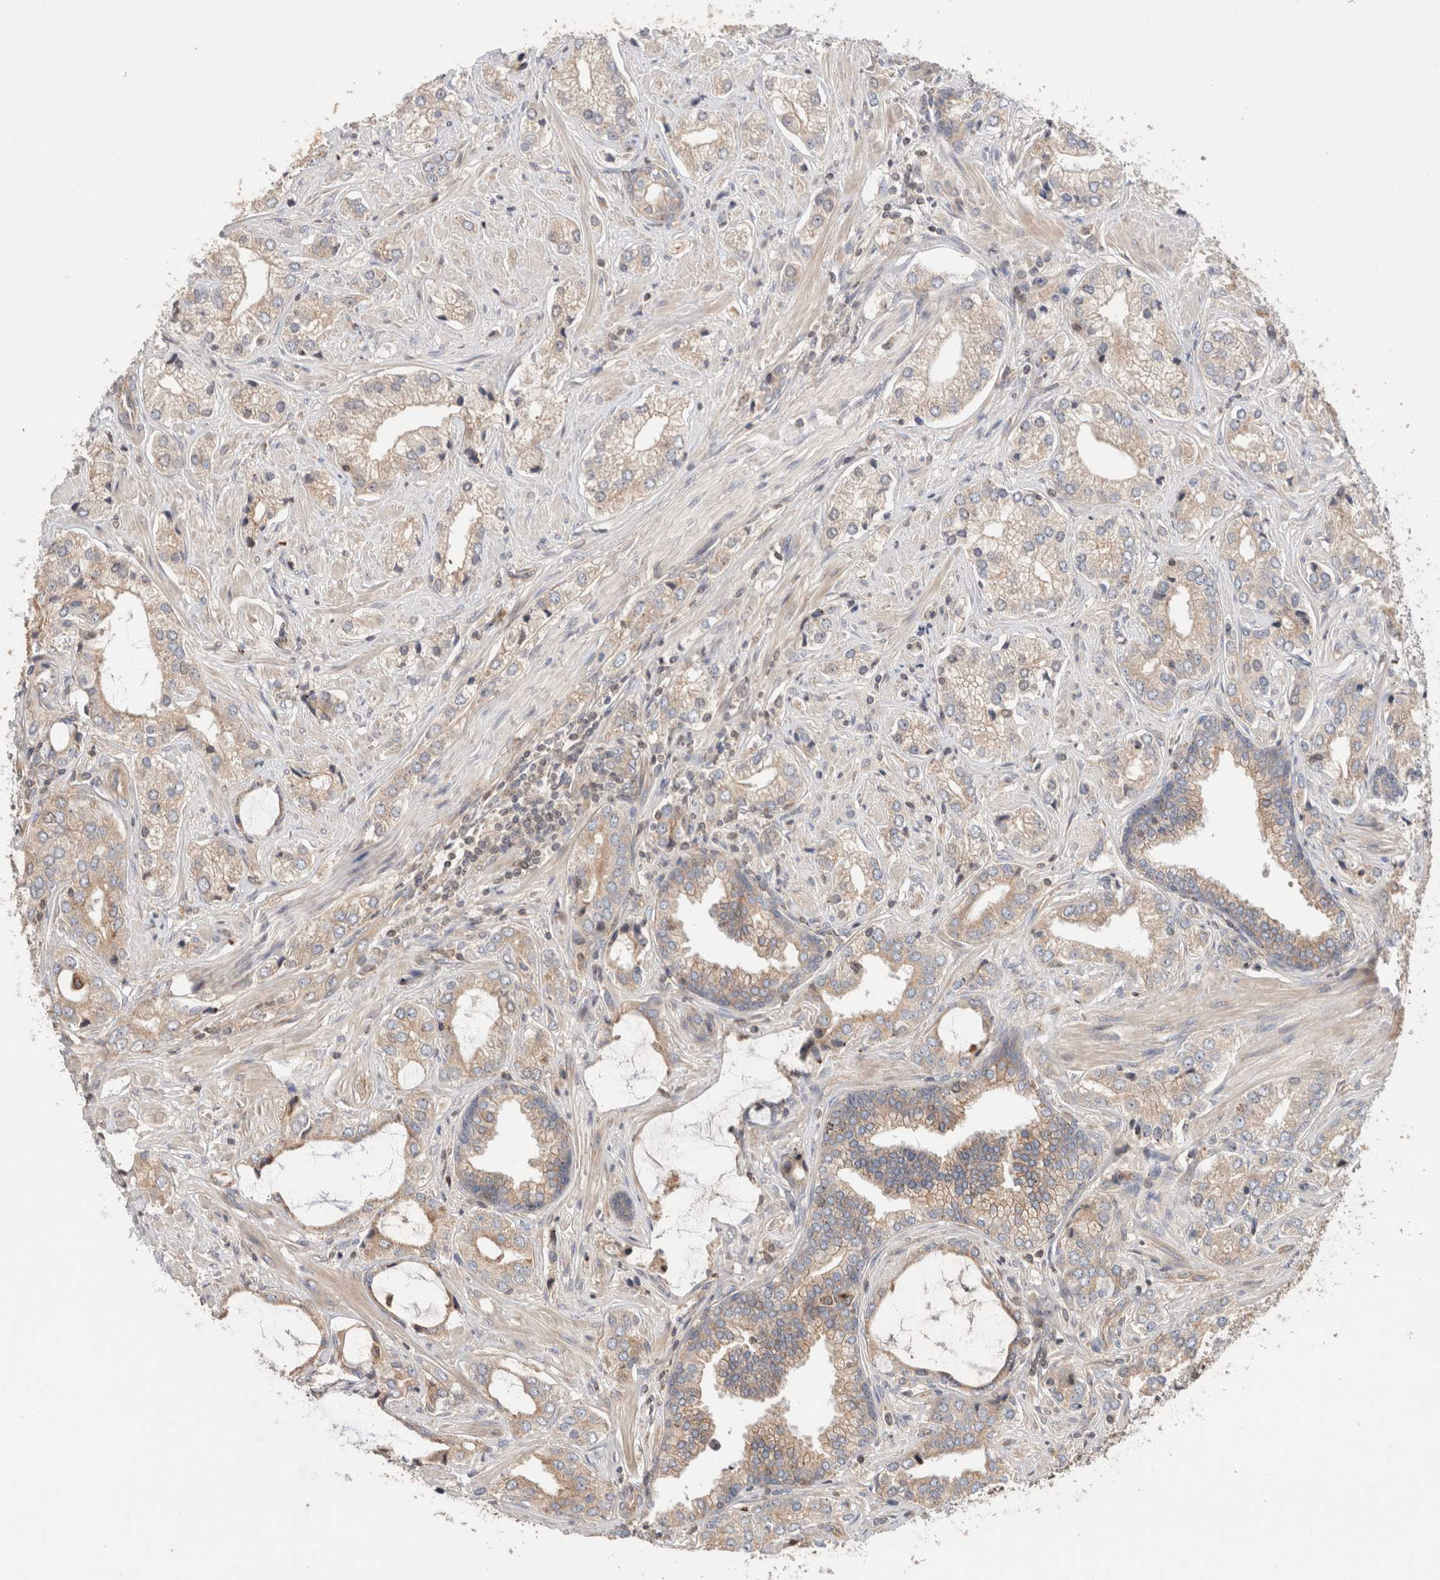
{"staining": {"intensity": "weak", "quantity": ">75%", "location": "cytoplasmic/membranous"}, "tissue": "prostate cancer", "cell_type": "Tumor cells", "image_type": "cancer", "snomed": [{"axis": "morphology", "description": "Adenocarcinoma, High grade"}, {"axis": "topography", "description": "Prostate"}], "caption": "Protein staining reveals weak cytoplasmic/membranous expression in about >75% of tumor cells in prostate high-grade adenocarcinoma. The staining was performed using DAB to visualize the protein expression in brown, while the nuclei were stained in blue with hematoxylin (Magnification: 20x).", "gene": "SIKE1", "patient": {"sex": "male", "age": 66}}